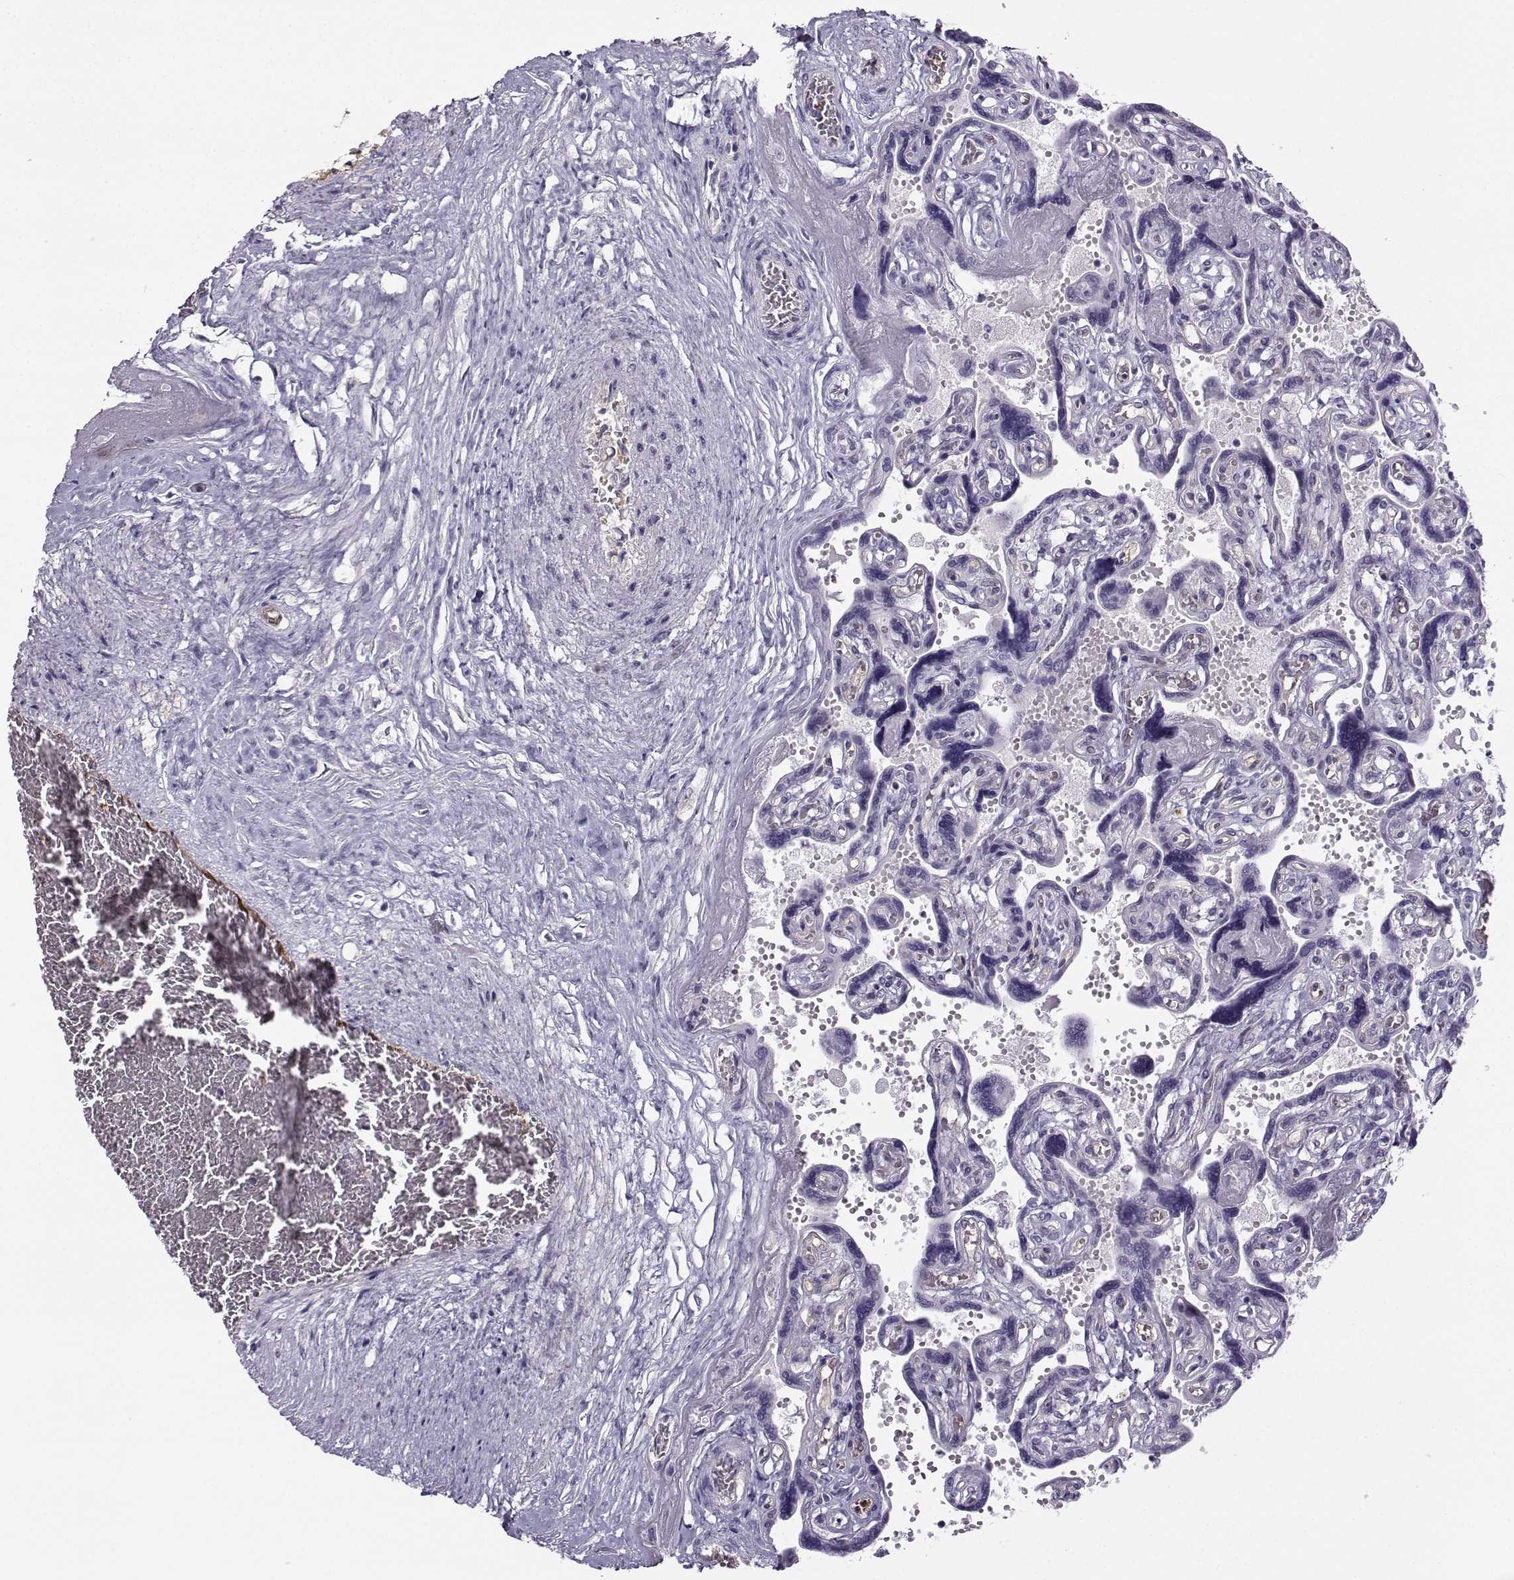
{"staining": {"intensity": "negative", "quantity": "none", "location": "none"}, "tissue": "placenta", "cell_type": "Decidual cells", "image_type": "normal", "snomed": [{"axis": "morphology", "description": "Normal tissue, NOS"}, {"axis": "topography", "description": "Placenta"}], "caption": "Unremarkable placenta was stained to show a protein in brown. There is no significant staining in decidual cells. (DAB (3,3'-diaminobenzidine) immunohistochemistry (IHC) visualized using brightfield microscopy, high magnification).", "gene": "NQO1", "patient": {"sex": "female", "age": 32}}